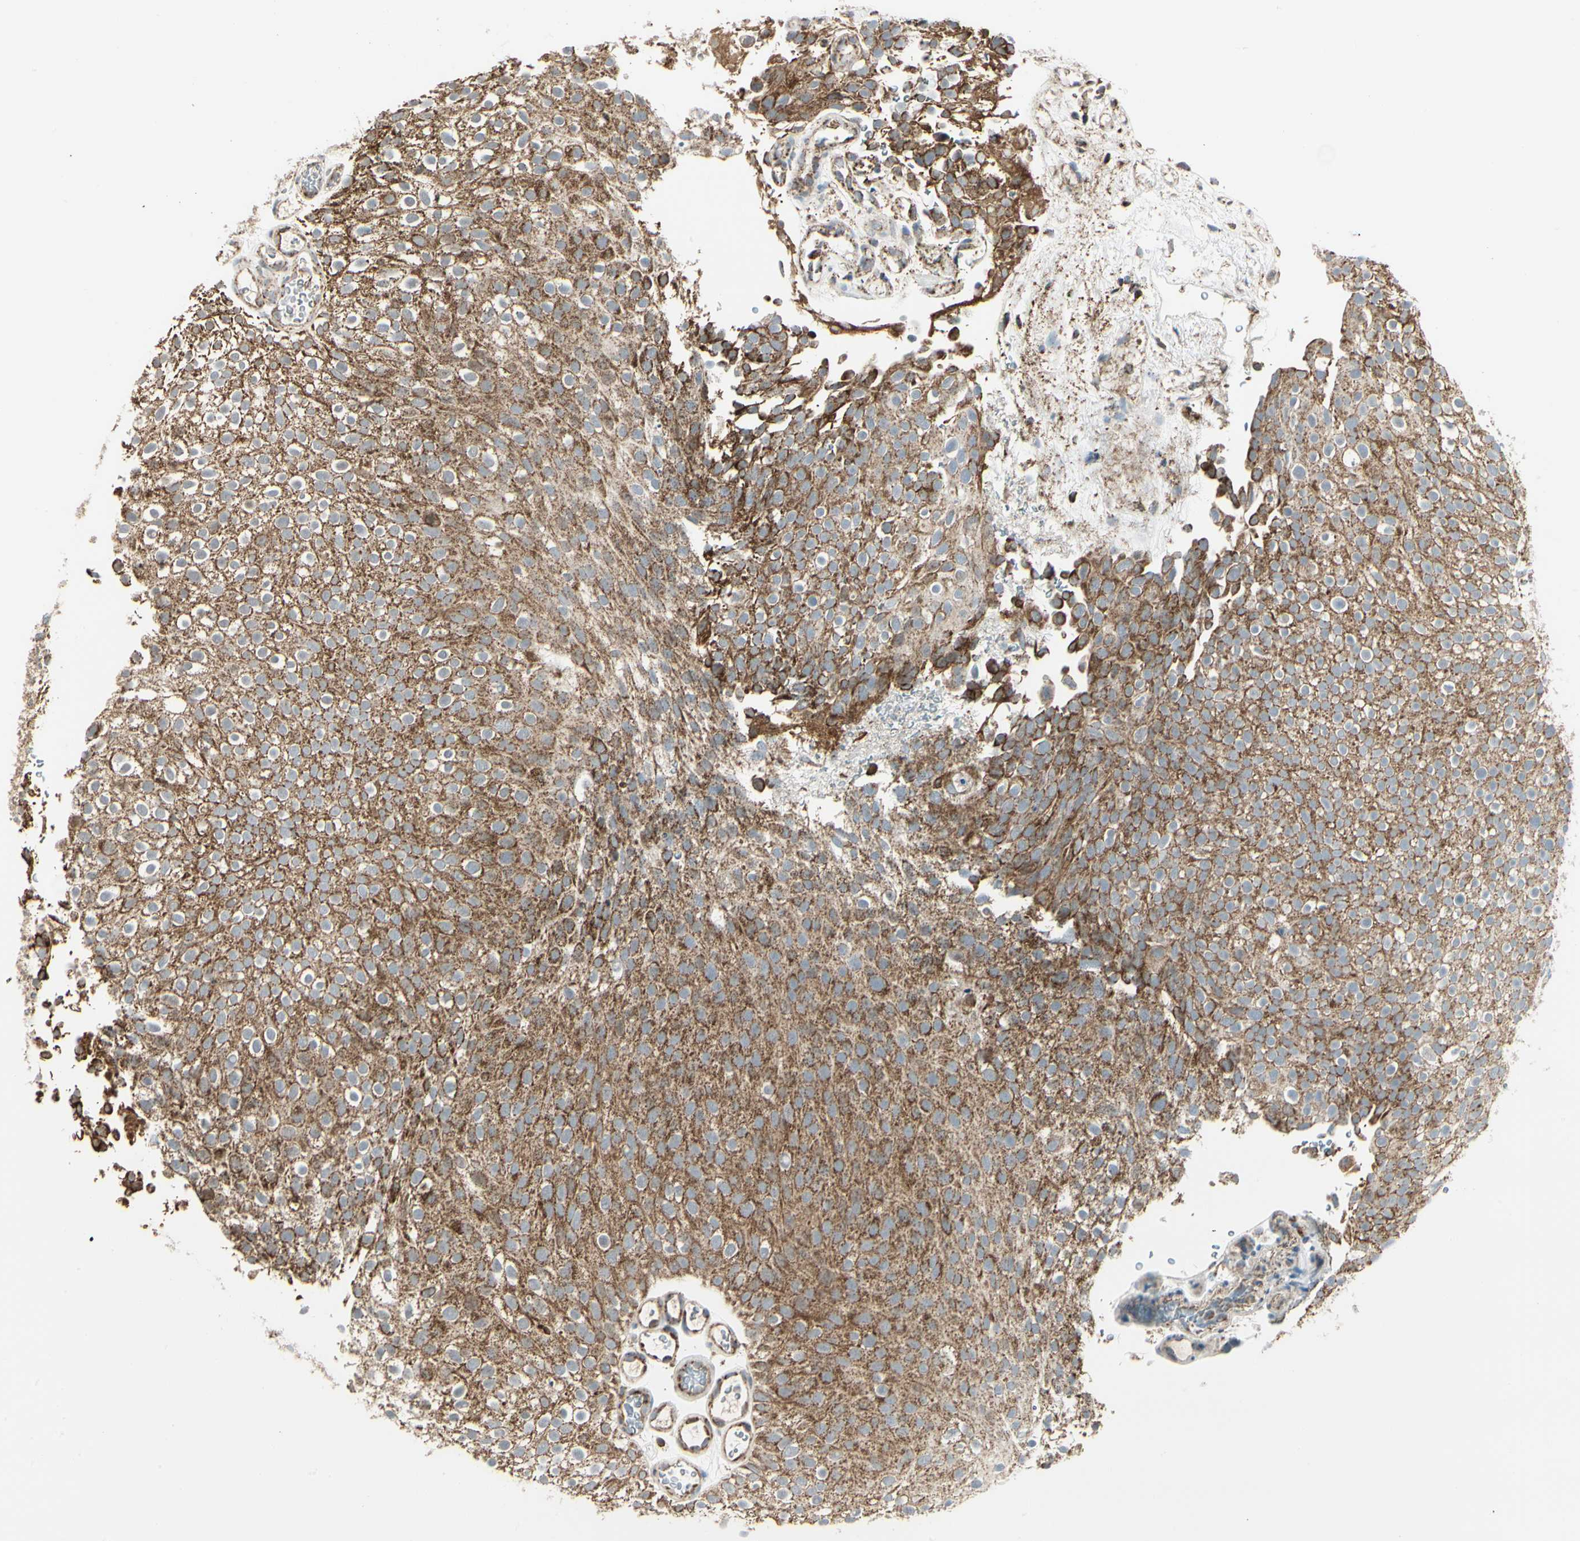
{"staining": {"intensity": "strong", "quantity": ">75%", "location": "cytoplasmic/membranous"}, "tissue": "urothelial cancer", "cell_type": "Tumor cells", "image_type": "cancer", "snomed": [{"axis": "morphology", "description": "Urothelial carcinoma, Low grade"}, {"axis": "topography", "description": "Urinary bladder"}], "caption": "A brown stain highlights strong cytoplasmic/membranous expression of a protein in human urothelial cancer tumor cells.", "gene": "ANKS6", "patient": {"sex": "male", "age": 78}}